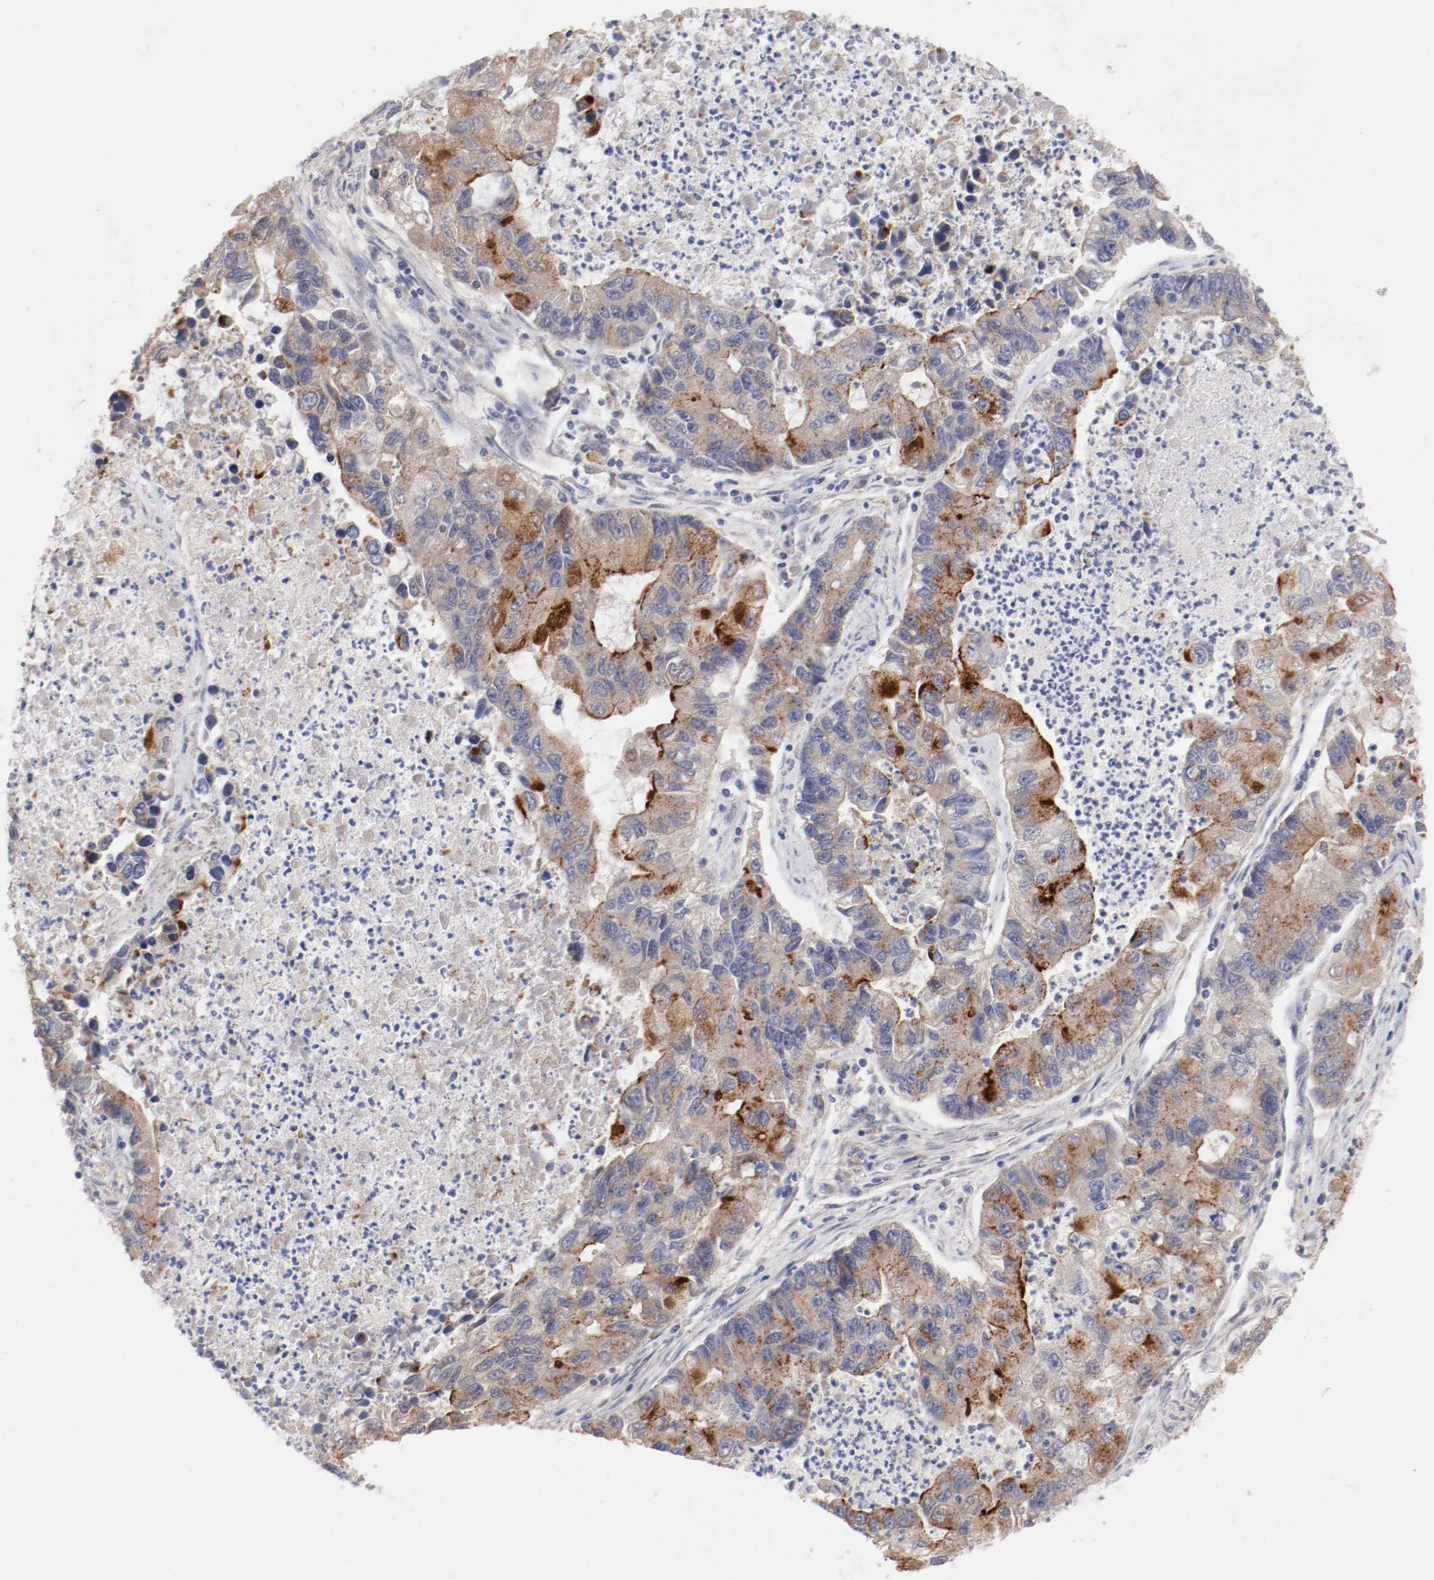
{"staining": {"intensity": "moderate", "quantity": ">75%", "location": "cytoplasmic/membranous"}, "tissue": "lung cancer", "cell_type": "Tumor cells", "image_type": "cancer", "snomed": [{"axis": "morphology", "description": "Adenocarcinoma, NOS"}, {"axis": "topography", "description": "Lung"}], "caption": "This is a photomicrograph of immunohistochemistry (IHC) staining of lung adenocarcinoma, which shows moderate expression in the cytoplasmic/membranous of tumor cells.", "gene": "CPE", "patient": {"sex": "female", "age": 51}}